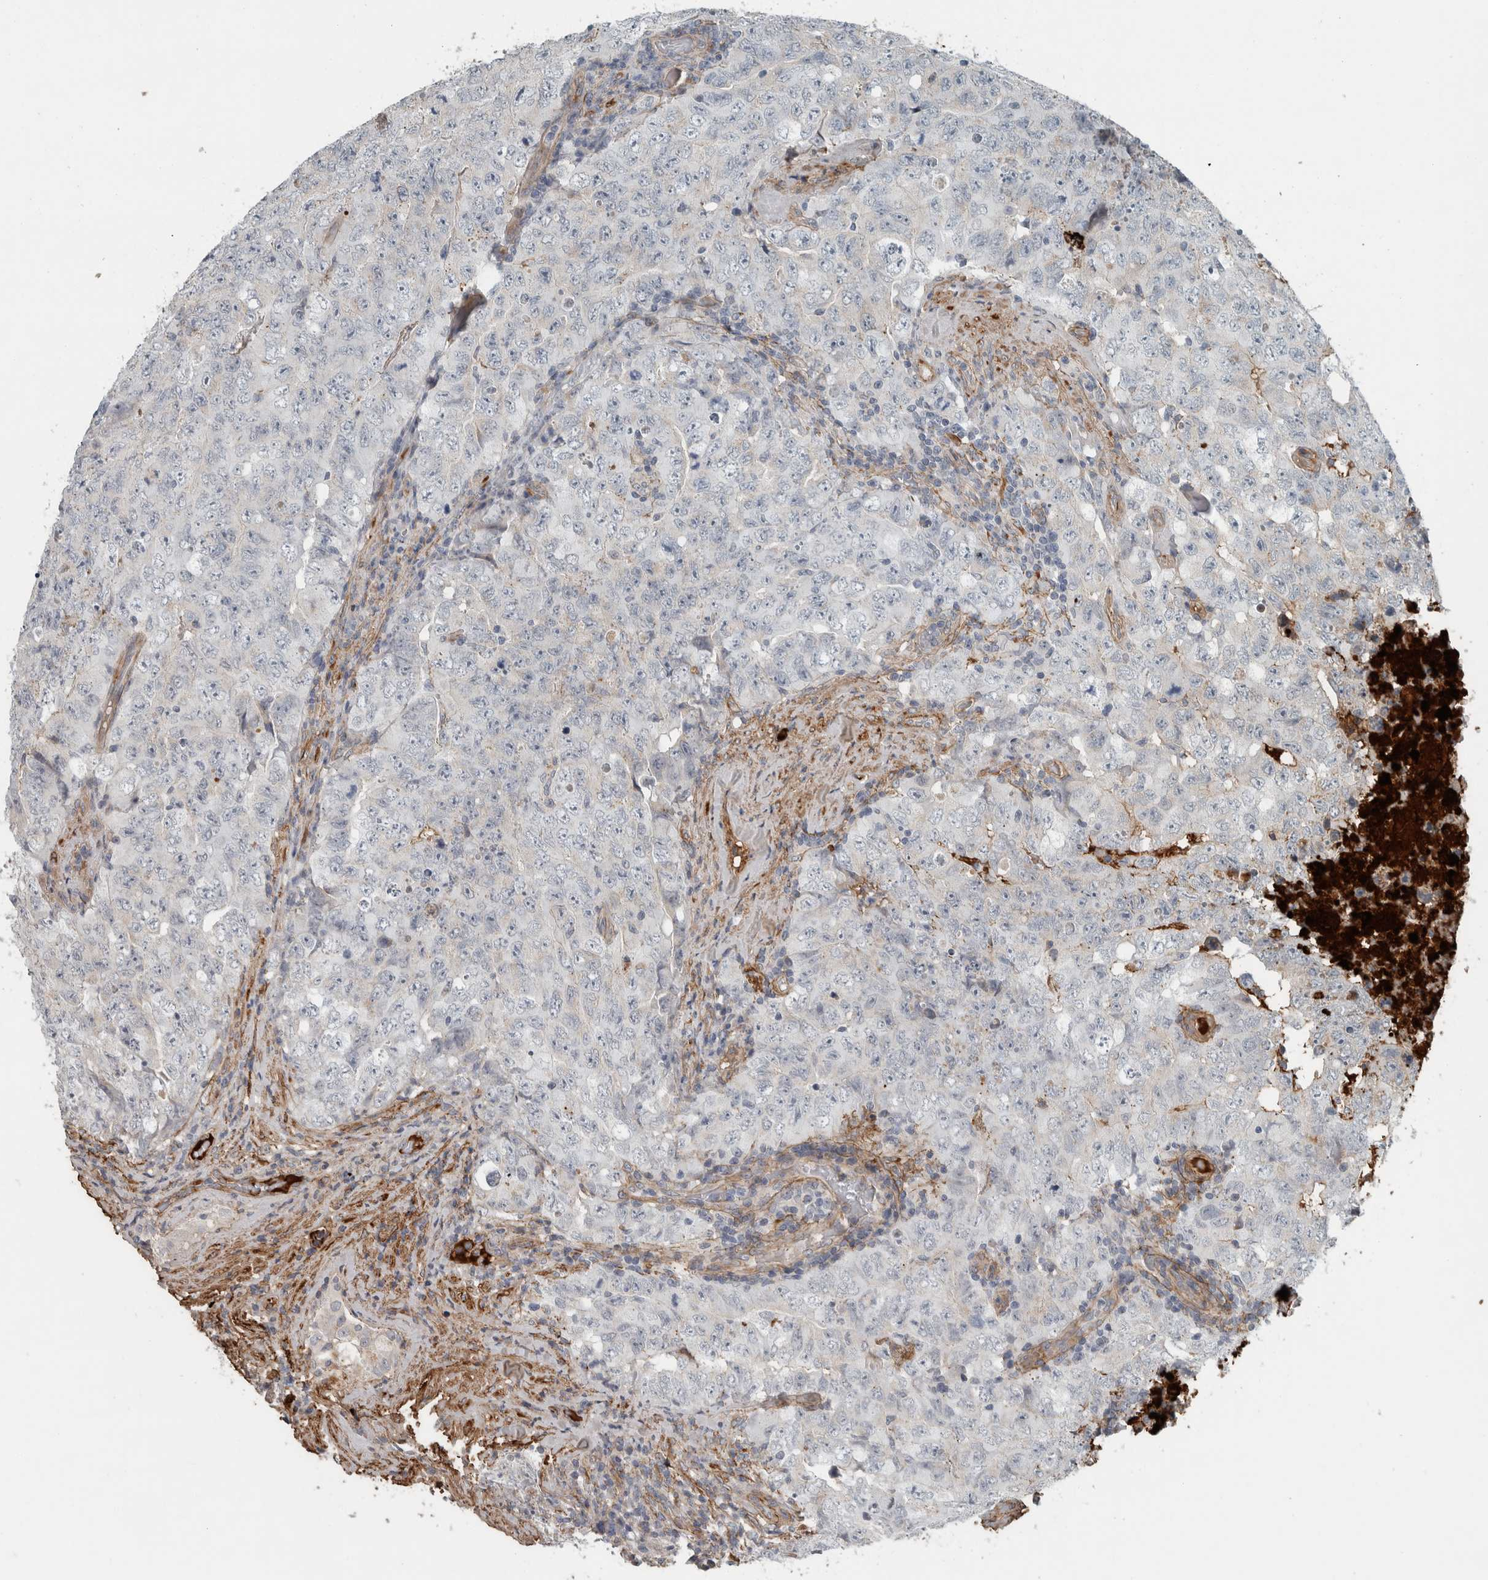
{"staining": {"intensity": "negative", "quantity": "none", "location": "none"}, "tissue": "testis cancer", "cell_type": "Tumor cells", "image_type": "cancer", "snomed": [{"axis": "morphology", "description": "Carcinoma, Embryonal, NOS"}, {"axis": "topography", "description": "Testis"}], "caption": "The photomicrograph shows no staining of tumor cells in testis cancer (embryonal carcinoma).", "gene": "FN1", "patient": {"sex": "male", "age": 26}}